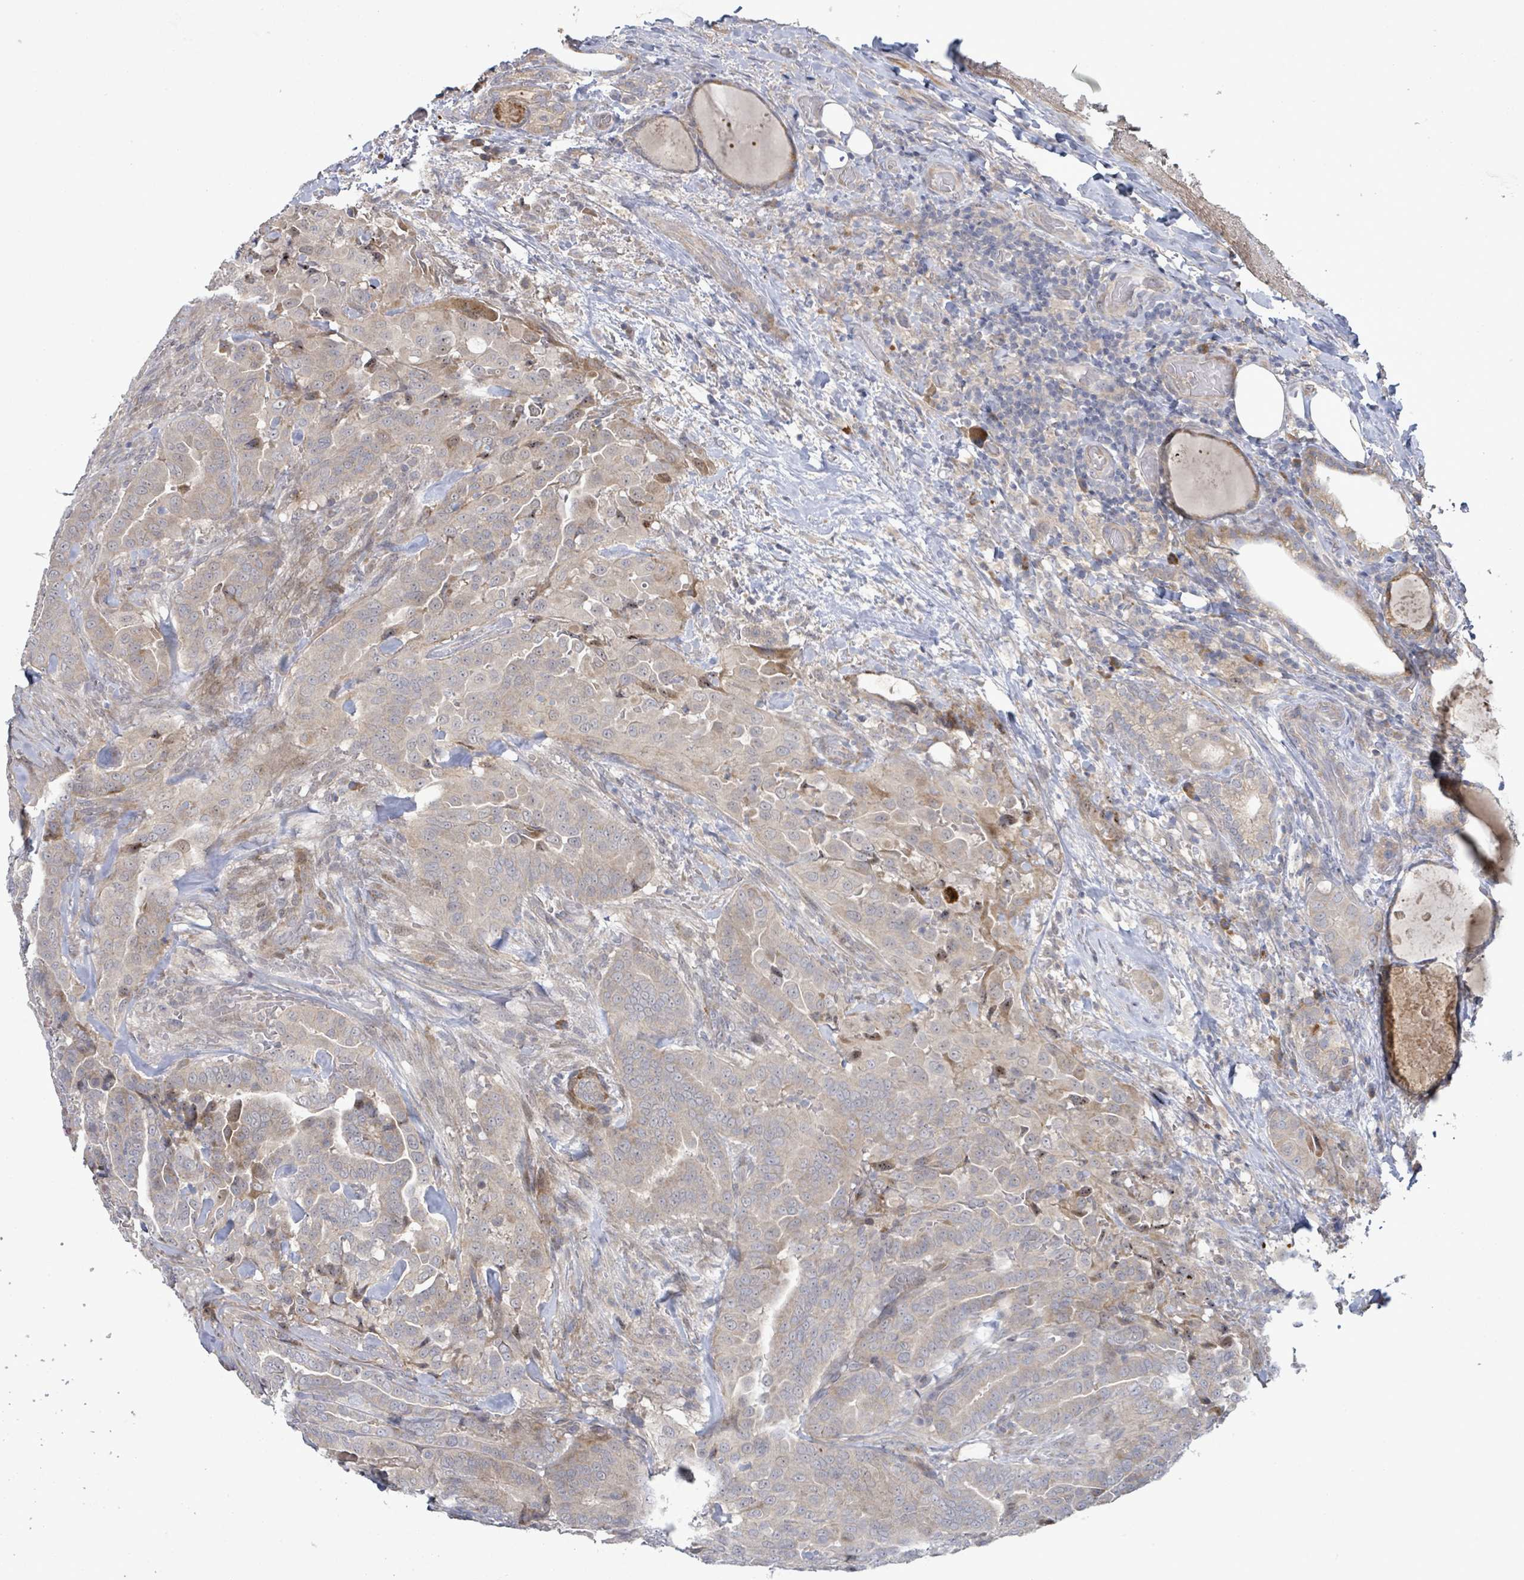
{"staining": {"intensity": "negative", "quantity": "none", "location": "none"}, "tissue": "thyroid cancer", "cell_type": "Tumor cells", "image_type": "cancer", "snomed": [{"axis": "morphology", "description": "Papillary adenocarcinoma, NOS"}, {"axis": "topography", "description": "Thyroid gland"}], "caption": "The photomicrograph reveals no staining of tumor cells in thyroid cancer.", "gene": "SLIT3", "patient": {"sex": "male", "age": 61}}